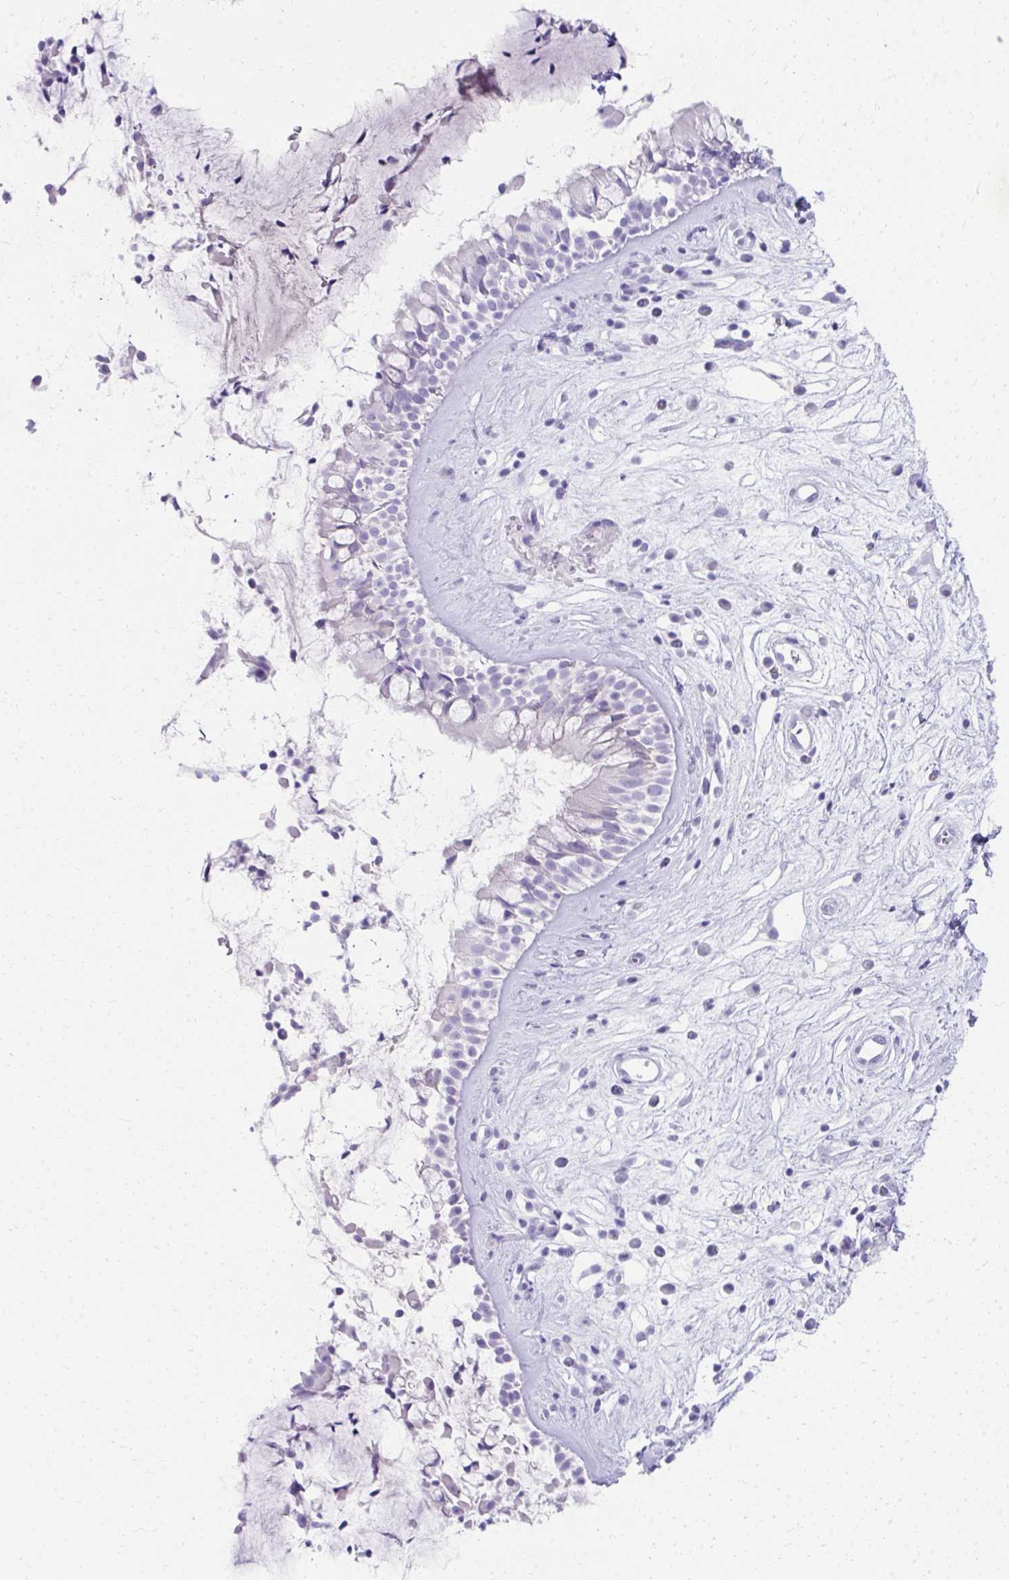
{"staining": {"intensity": "negative", "quantity": "none", "location": "none"}, "tissue": "nasopharynx", "cell_type": "Respiratory epithelial cells", "image_type": "normal", "snomed": [{"axis": "morphology", "description": "Normal tissue, NOS"}, {"axis": "topography", "description": "Nasopharynx"}], "caption": "Protein analysis of benign nasopharynx demonstrates no significant positivity in respiratory epithelial cells.", "gene": "SEC14L3", "patient": {"sex": "male", "age": 32}}